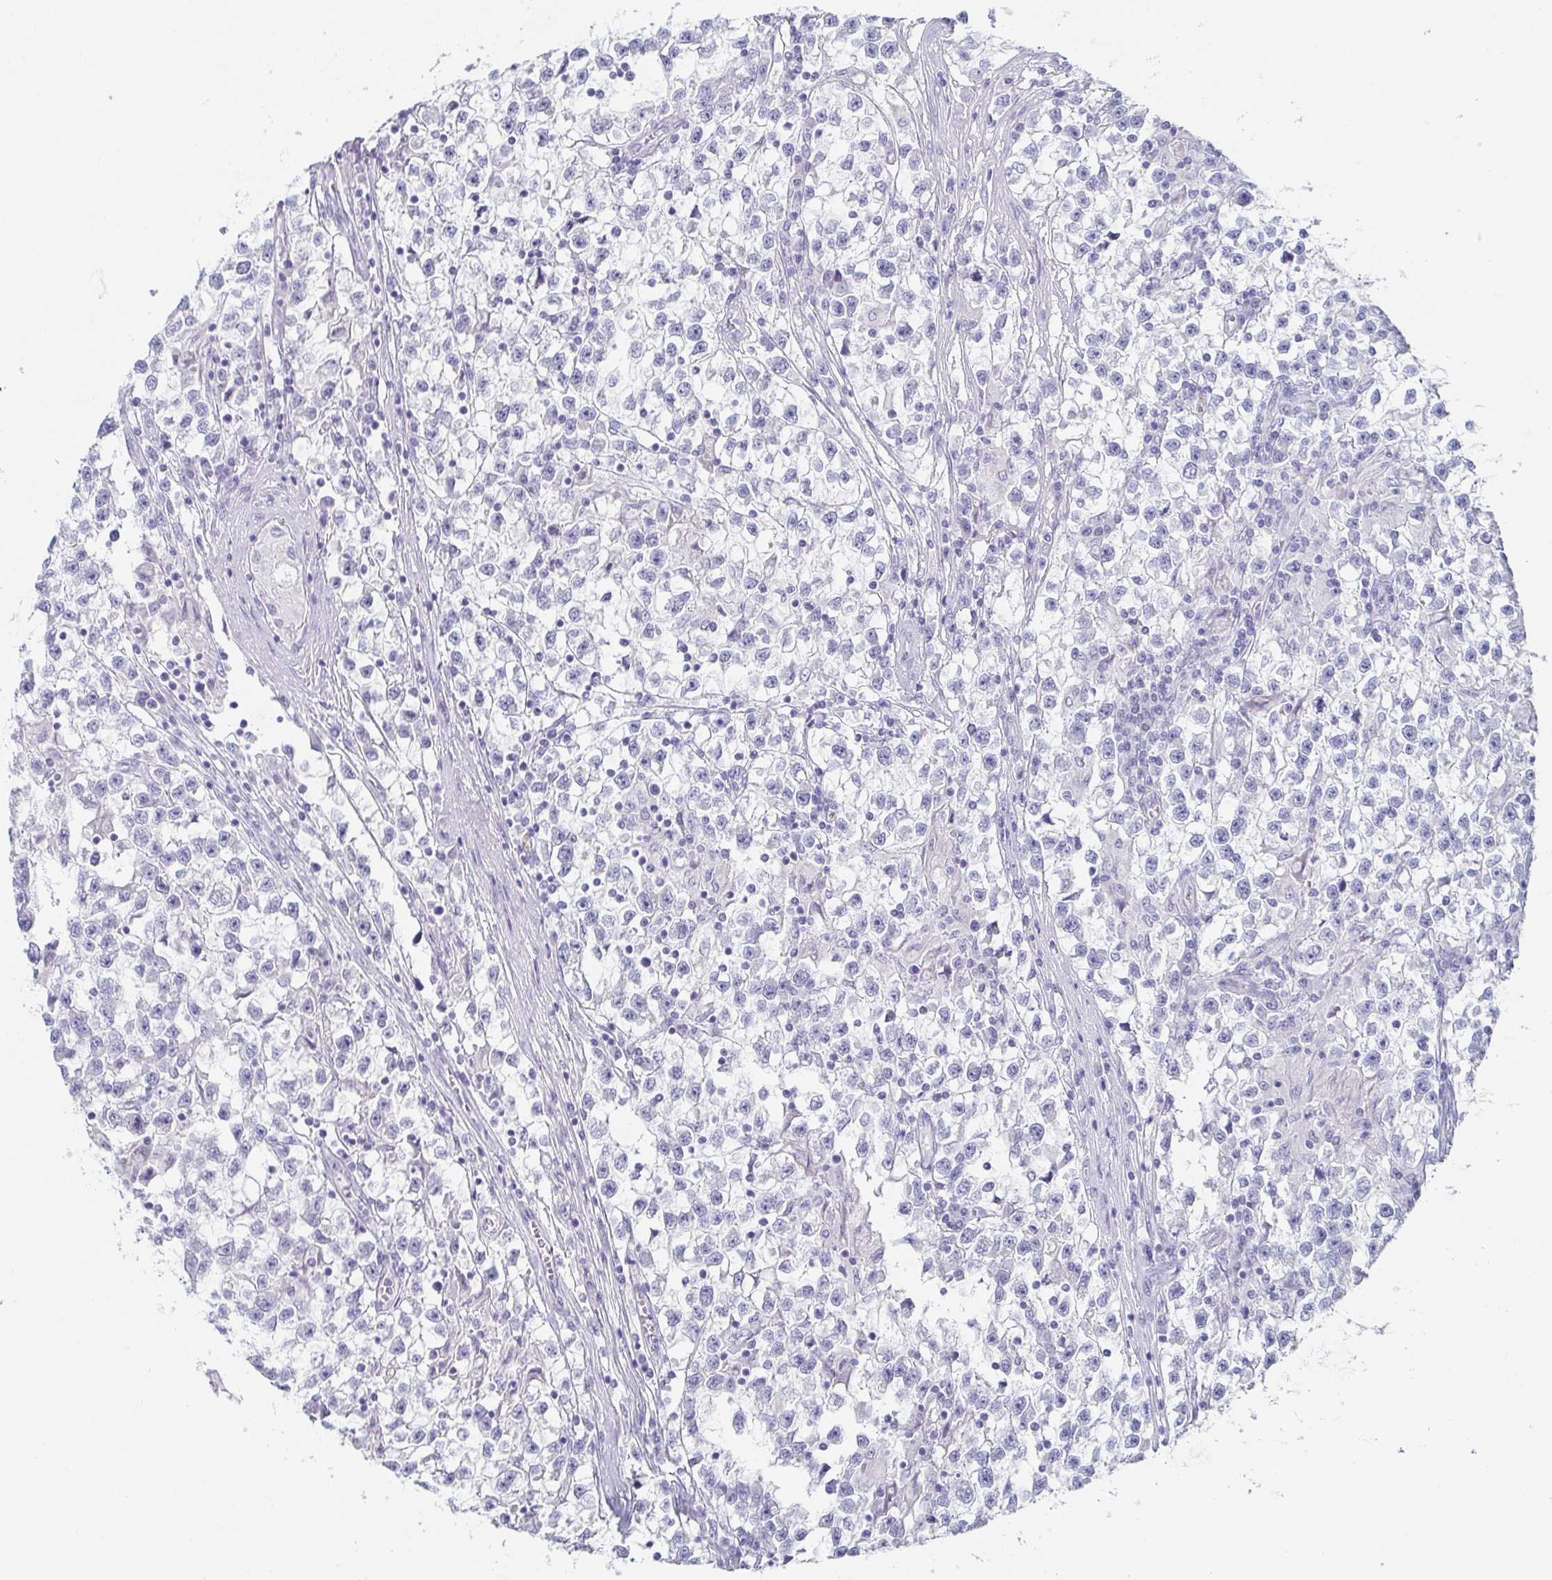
{"staining": {"intensity": "negative", "quantity": "none", "location": "none"}, "tissue": "testis cancer", "cell_type": "Tumor cells", "image_type": "cancer", "snomed": [{"axis": "morphology", "description": "Seminoma, NOS"}, {"axis": "topography", "description": "Testis"}], "caption": "There is no significant positivity in tumor cells of testis cancer (seminoma).", "gene": "PRR27", "patient": {"sex": "male", "age": 31}}